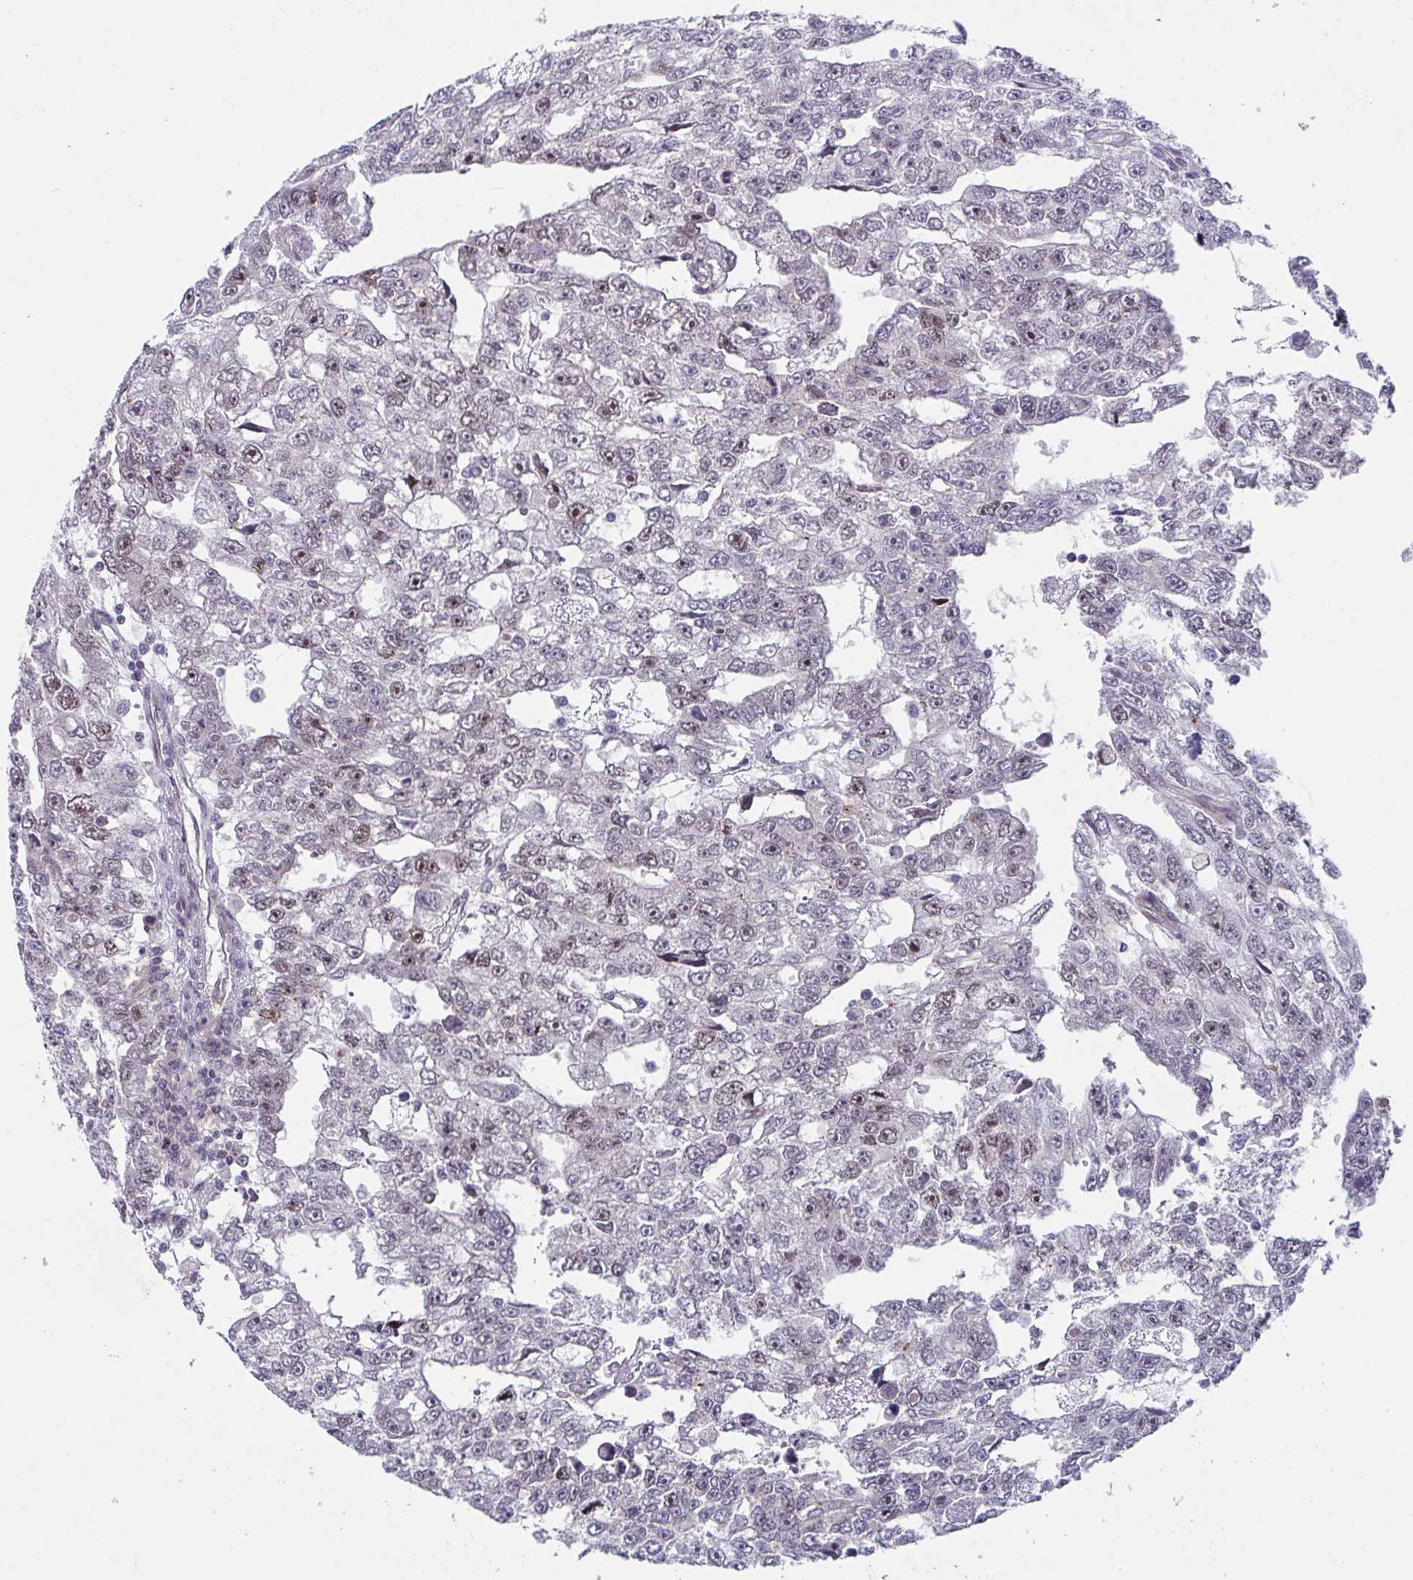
{"staining": {"intensity": "moderate", "quantity": "<25%", "location": "nuclear"}, "tissue": "testis cancer", "cell_type": "Tumor cells", "image_type": "cancer", "snomed": [{"axis": "morphology", "description": "Carcinoma, Embryonal, NOS"}, {"axis": "topography", "description": "Testis"}], "caption": "A brown stain labels moderate nuclear positivity of a protein in human testis embryonal carcinoma tumor cells.", "gene": "RBM18", "patient": {"sex": "male", "age": 20}}